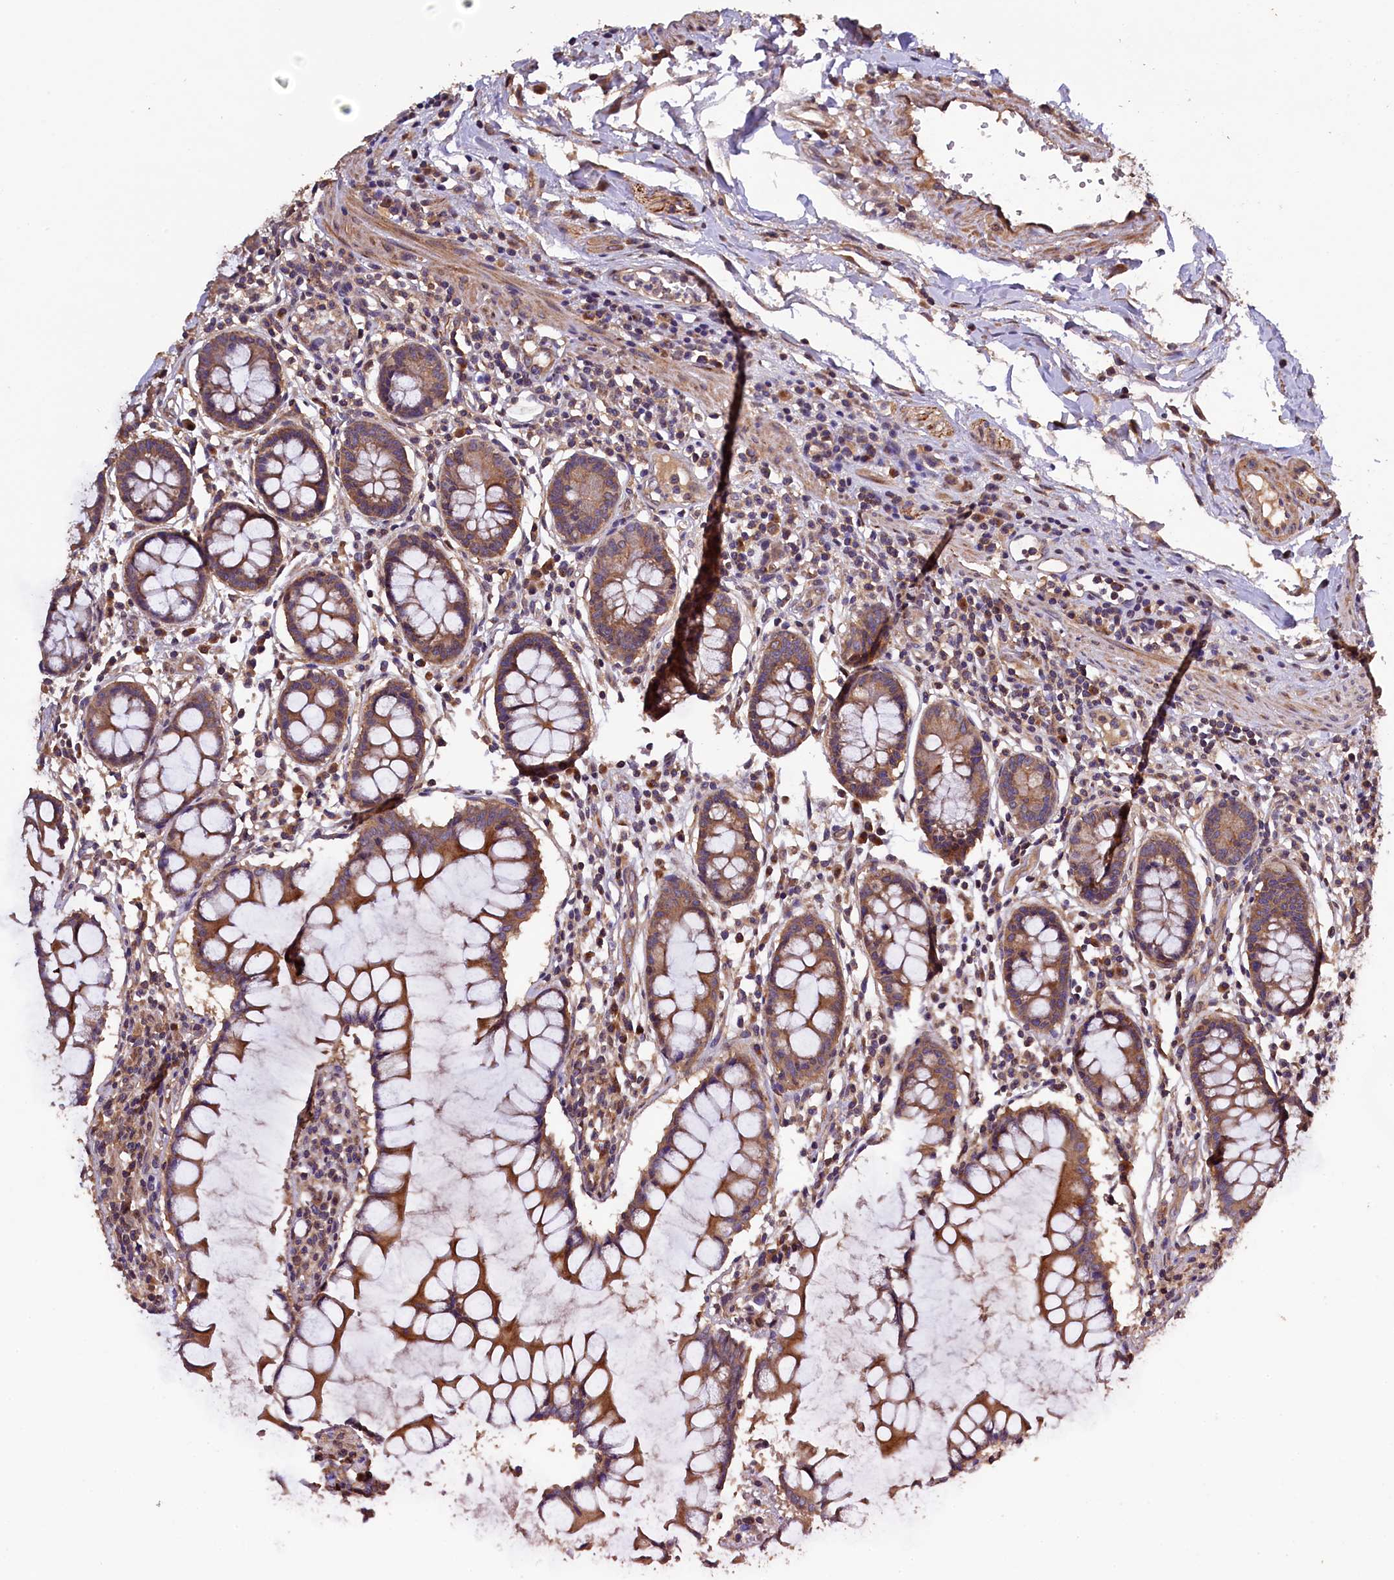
{"staining": {"intensity": "moderate", "quantity": ">75%", "location": "cytoplasmic/membranous"}, "tissue": "colon", "cell_type": "Endothelial cells", "image_type": "normal", "snomed": [{"axis": "morphology", "description": "Normal tissue, NOS"}, {"axis": "morphology", "description": "Adenocarcinoma, NOS"}, {"axis": "topography", "description": "Colon"}], "caption": "Protein staining exhibits moderate cytoplasmic/membranous staining in about >75% of endothelial cells in normal colon.", "gene": "KLC2", "patient": {"sex": "female", "age": 55}}